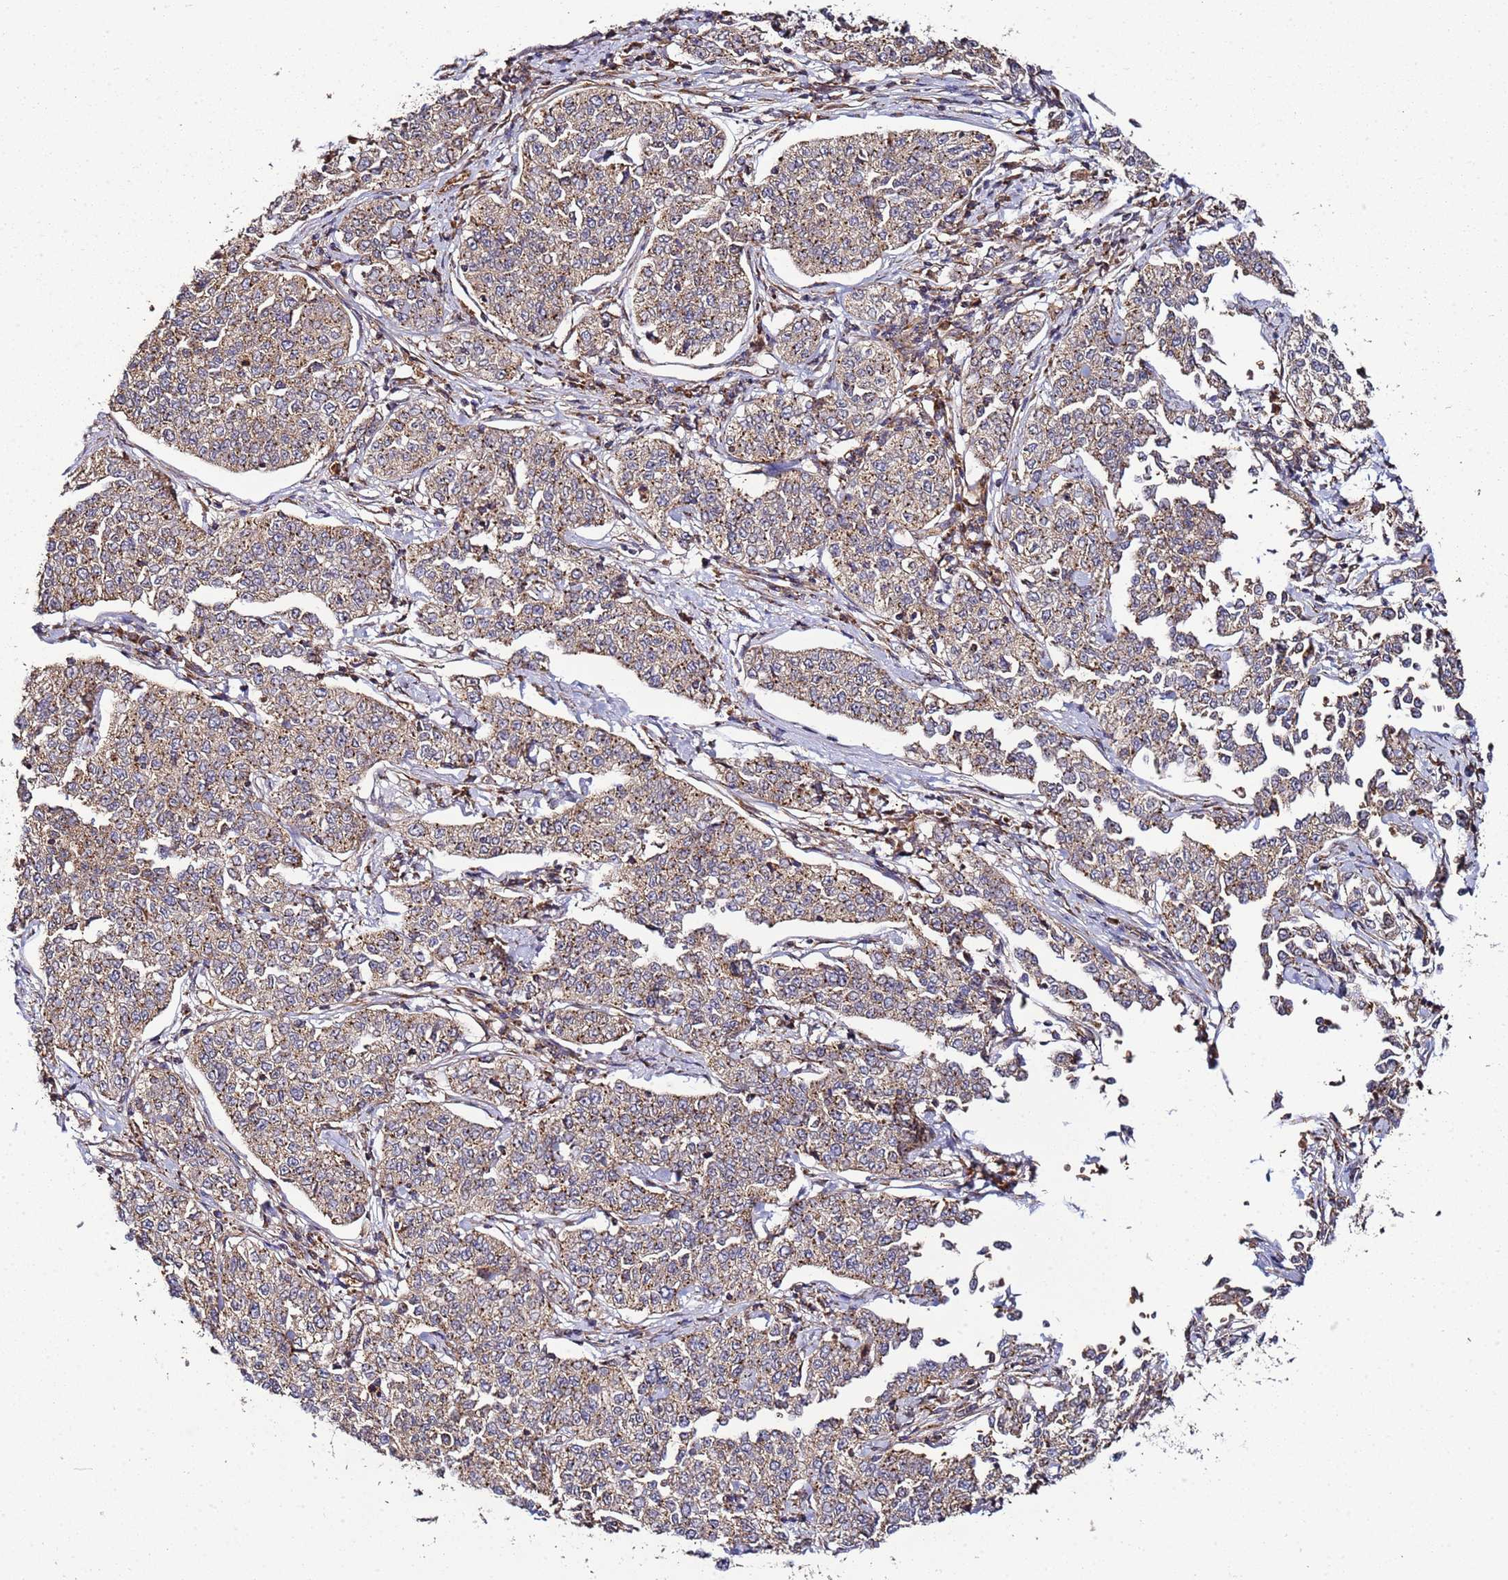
{"staining": {"intensity": "moderate", "quantity": ">75%", "location": "cytoplasmic/membranous"}, "tissue": "cervical cancer", "cell_type": "Tumor cells", "image_type": "cancer", "snomed": [{"axis": "morphology", "description": "Squamous cell carcinoma, NOS"}, {"axis": "topography", "description": "Cervix"}], "caption": "Brown immunohistochemical staining in human squamous cell carcinoma (cervical) shows moderate cytoplasmic/membranous staining in about >75% of tumor cells. (Stains: DAB (3,3'-diaminobenzidine) in brown, nuclei in blue, Microscopy: brightfield microscopy at high magnification).", "gene": "TM2D2", "patient": {"sex": "female", "age": 35}}